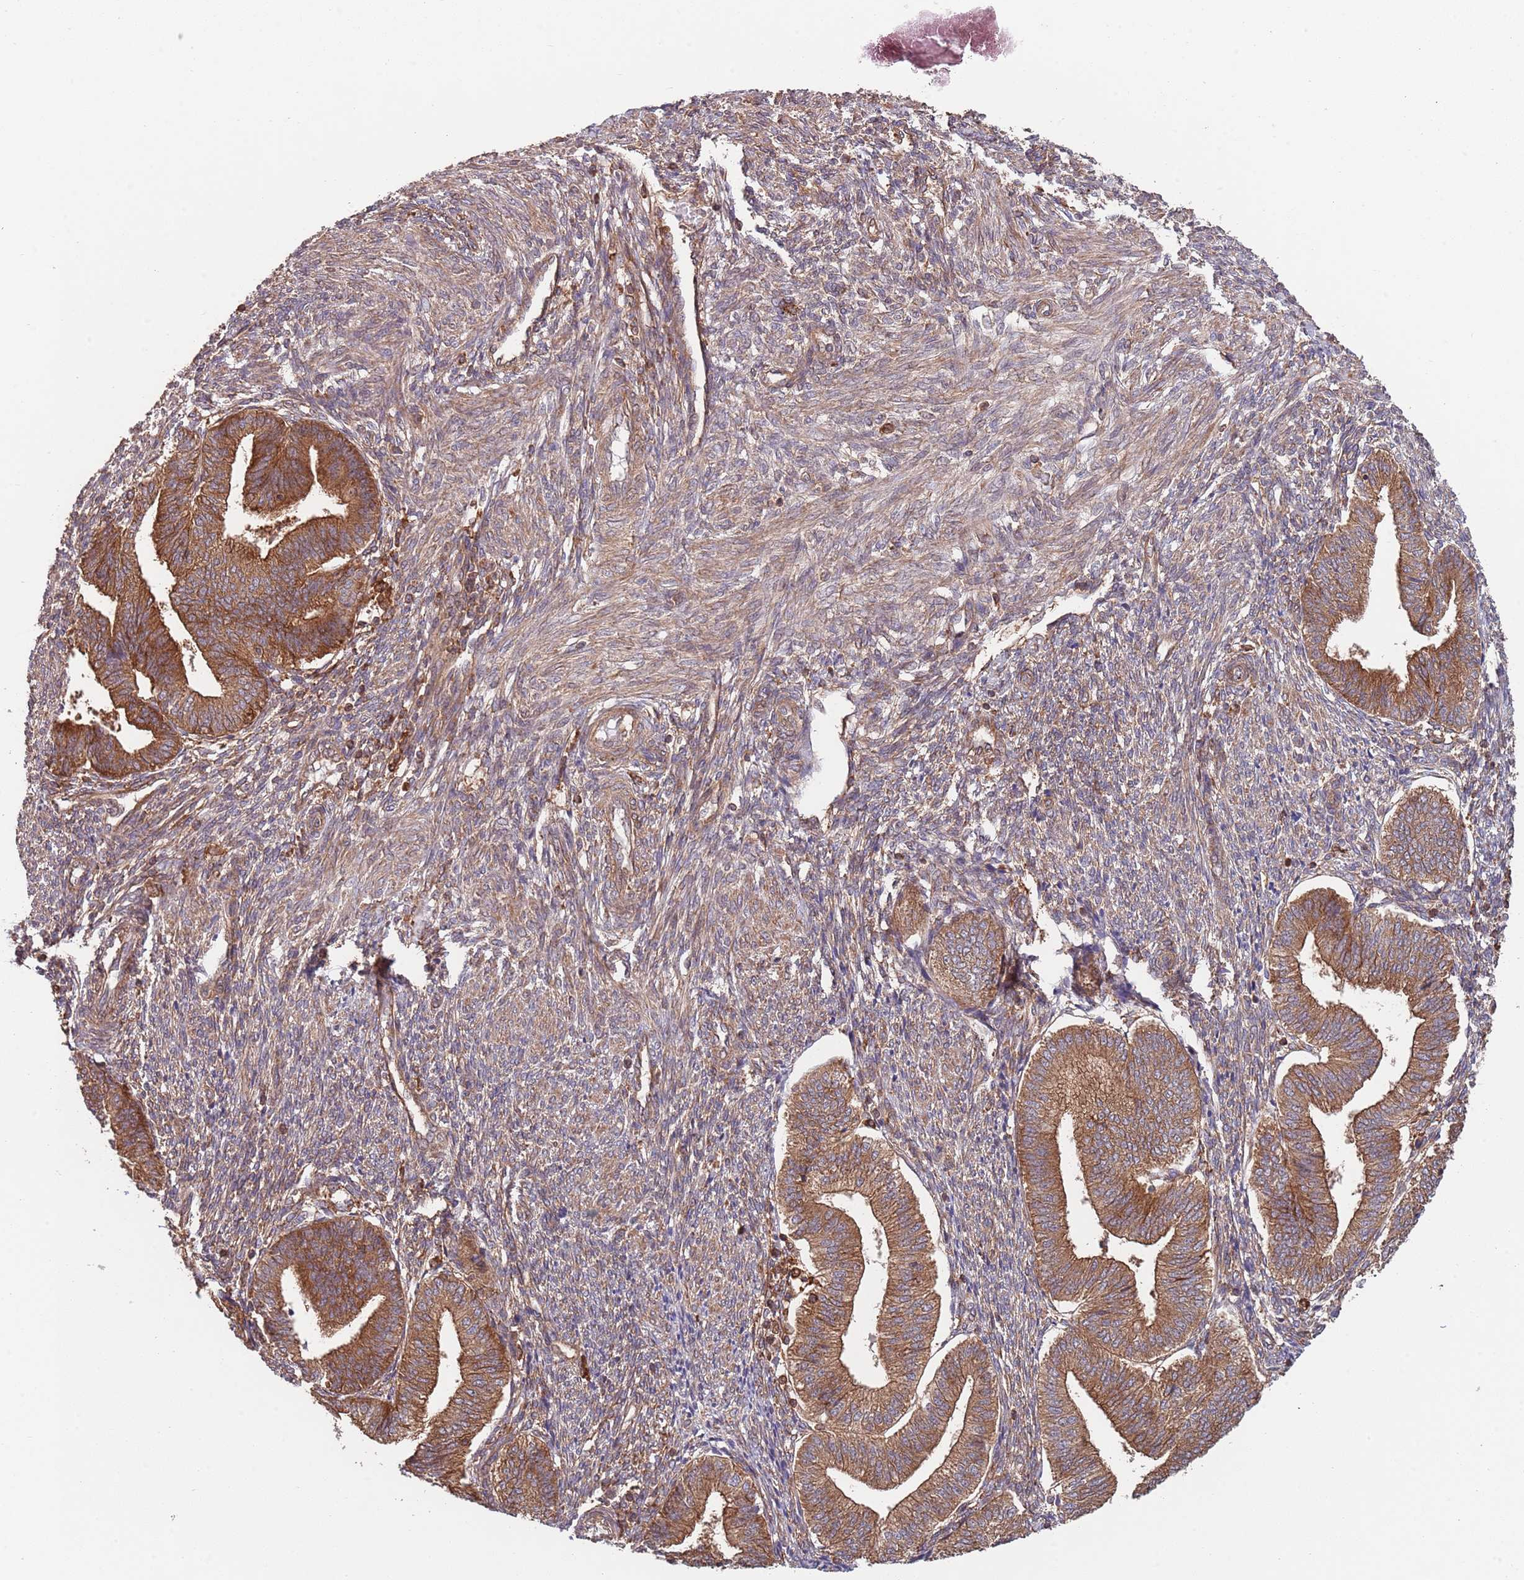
{"staining": {"intensity": "strong", "quantity": "25%-75%", "location": "cytoplasmic/membranous"}, "tissue": "endometrium", "cell_type": "Cells in endometrial stroma", "image_type": "normal", "snomed": [{"axis": "morphology", "description": "Normal tissue, NOS"}, {"axis": "topography", "description": "Endometrium"}], "caption": "The immunohistochemical stain shows strong cytoplasmic/membranous staining in cells in endometrial stroma of benign endometrium.", "gene": "RNF19B", "patient": {"sex": "female", "age": 34}}